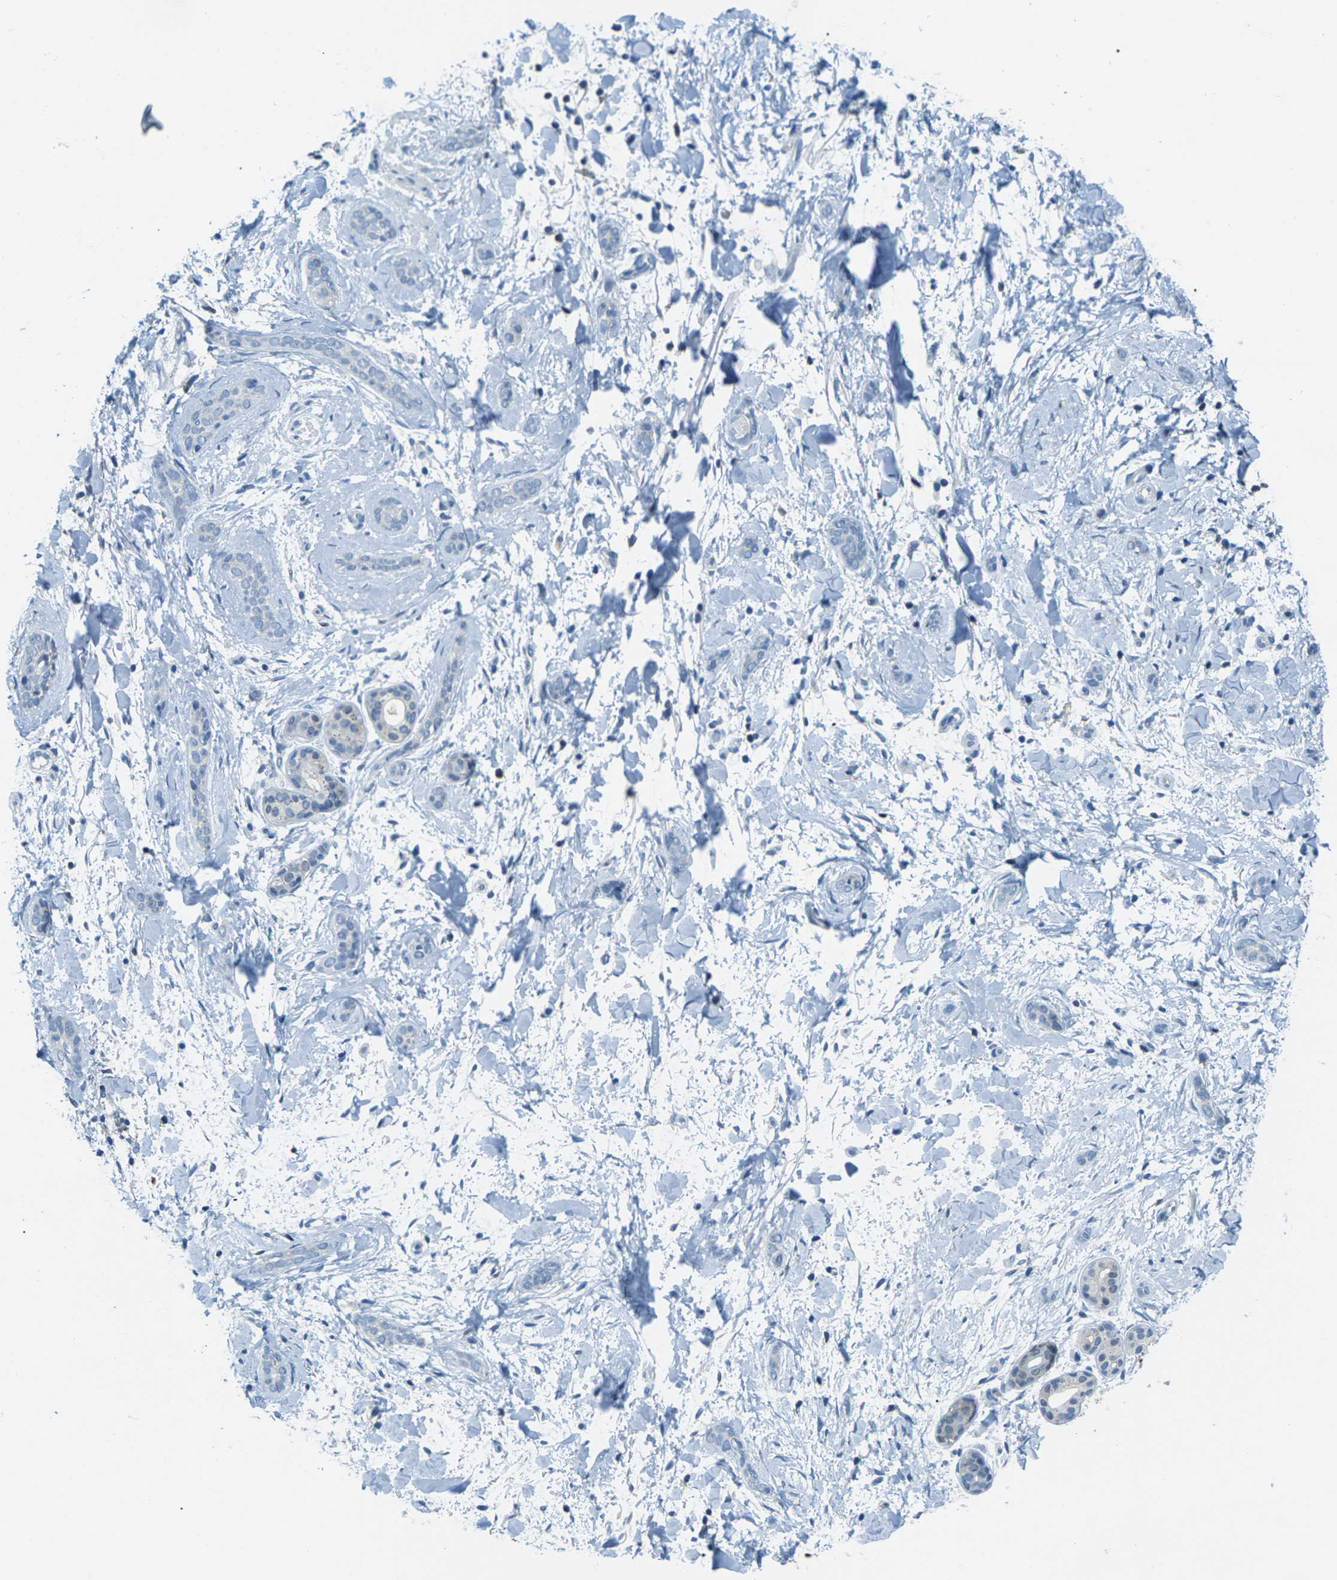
{"staining": {"intensity": "negative", "quantity": "none", "location": "none"}, "tissue": "skin cancer", "cell_type": "Tumor cells", "image_type": "cancer", "snomed": [{"axis": "morphology", "description": "Basal cell carcinoma"}, {"axis": "morphology", "description": "Adnexal tumor, benign"}, {"axis": "topography", "description": "Skin"}], "caption": "High magnification brightfield microscopy of basal cell carcinoma (skin) stained with DAB (brown) and counterstained with hematoxylin (blue): tumor cells show no significant positivity.", "gene": "NANOS2", "patient": {"sex": "female", "age": 42}}